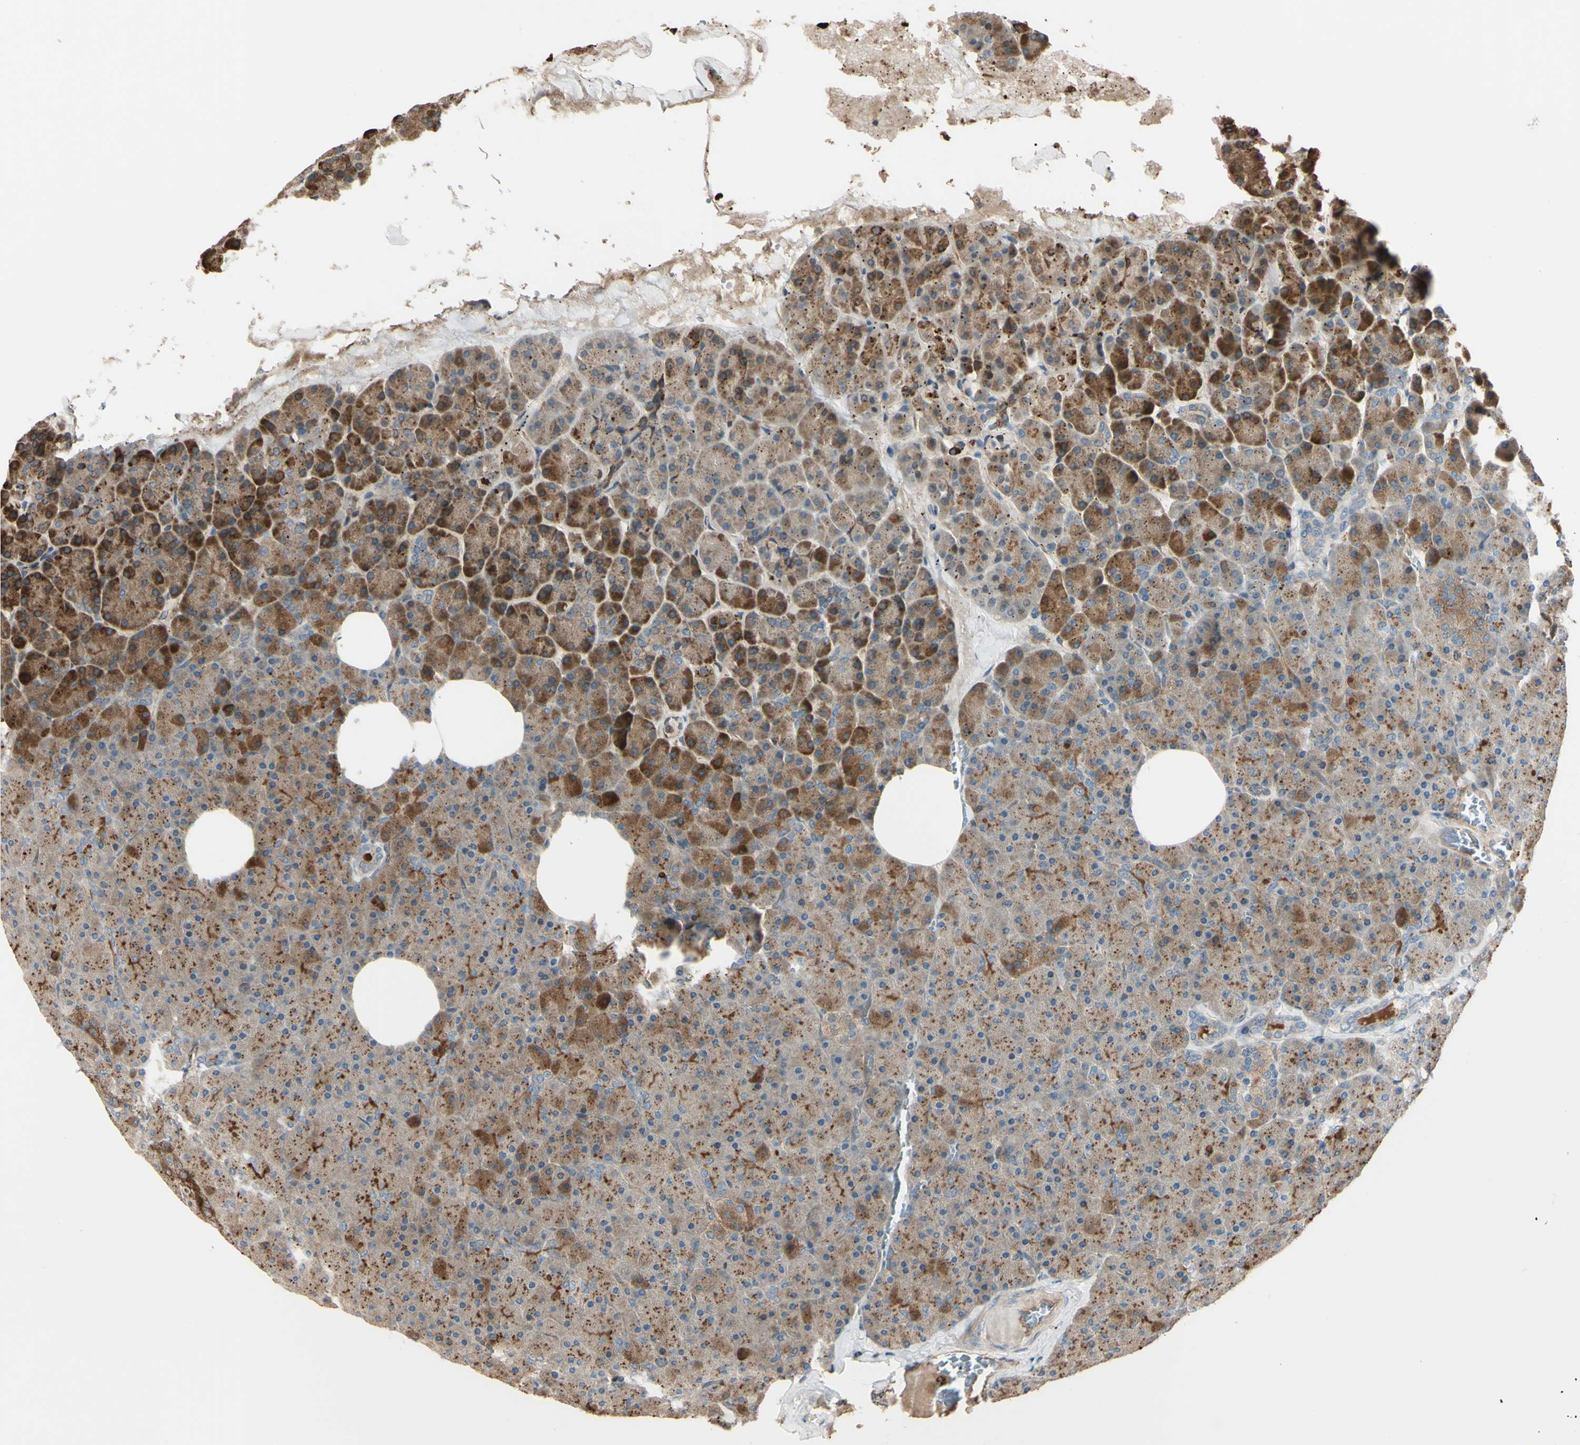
{"staining": {"intensity": "strong", "quantity": ">75%", "location": "cytoplasmic/membranous"}, "tissue": "pancreas", "cell_type": "Exocrine glandular cells", "image_type": "normal", "snomed": [{"axis": "morphology", "description": "Normal tissue, NOS"}, {"axis": "topography", "description": "Pancreas"}], "caption": "Human pancreas stained with a protein marker demonstrates strong staining in exocrine glandular cells.", "gene": "PTPN12", "patient": {"sex": "female", "age": 35}}